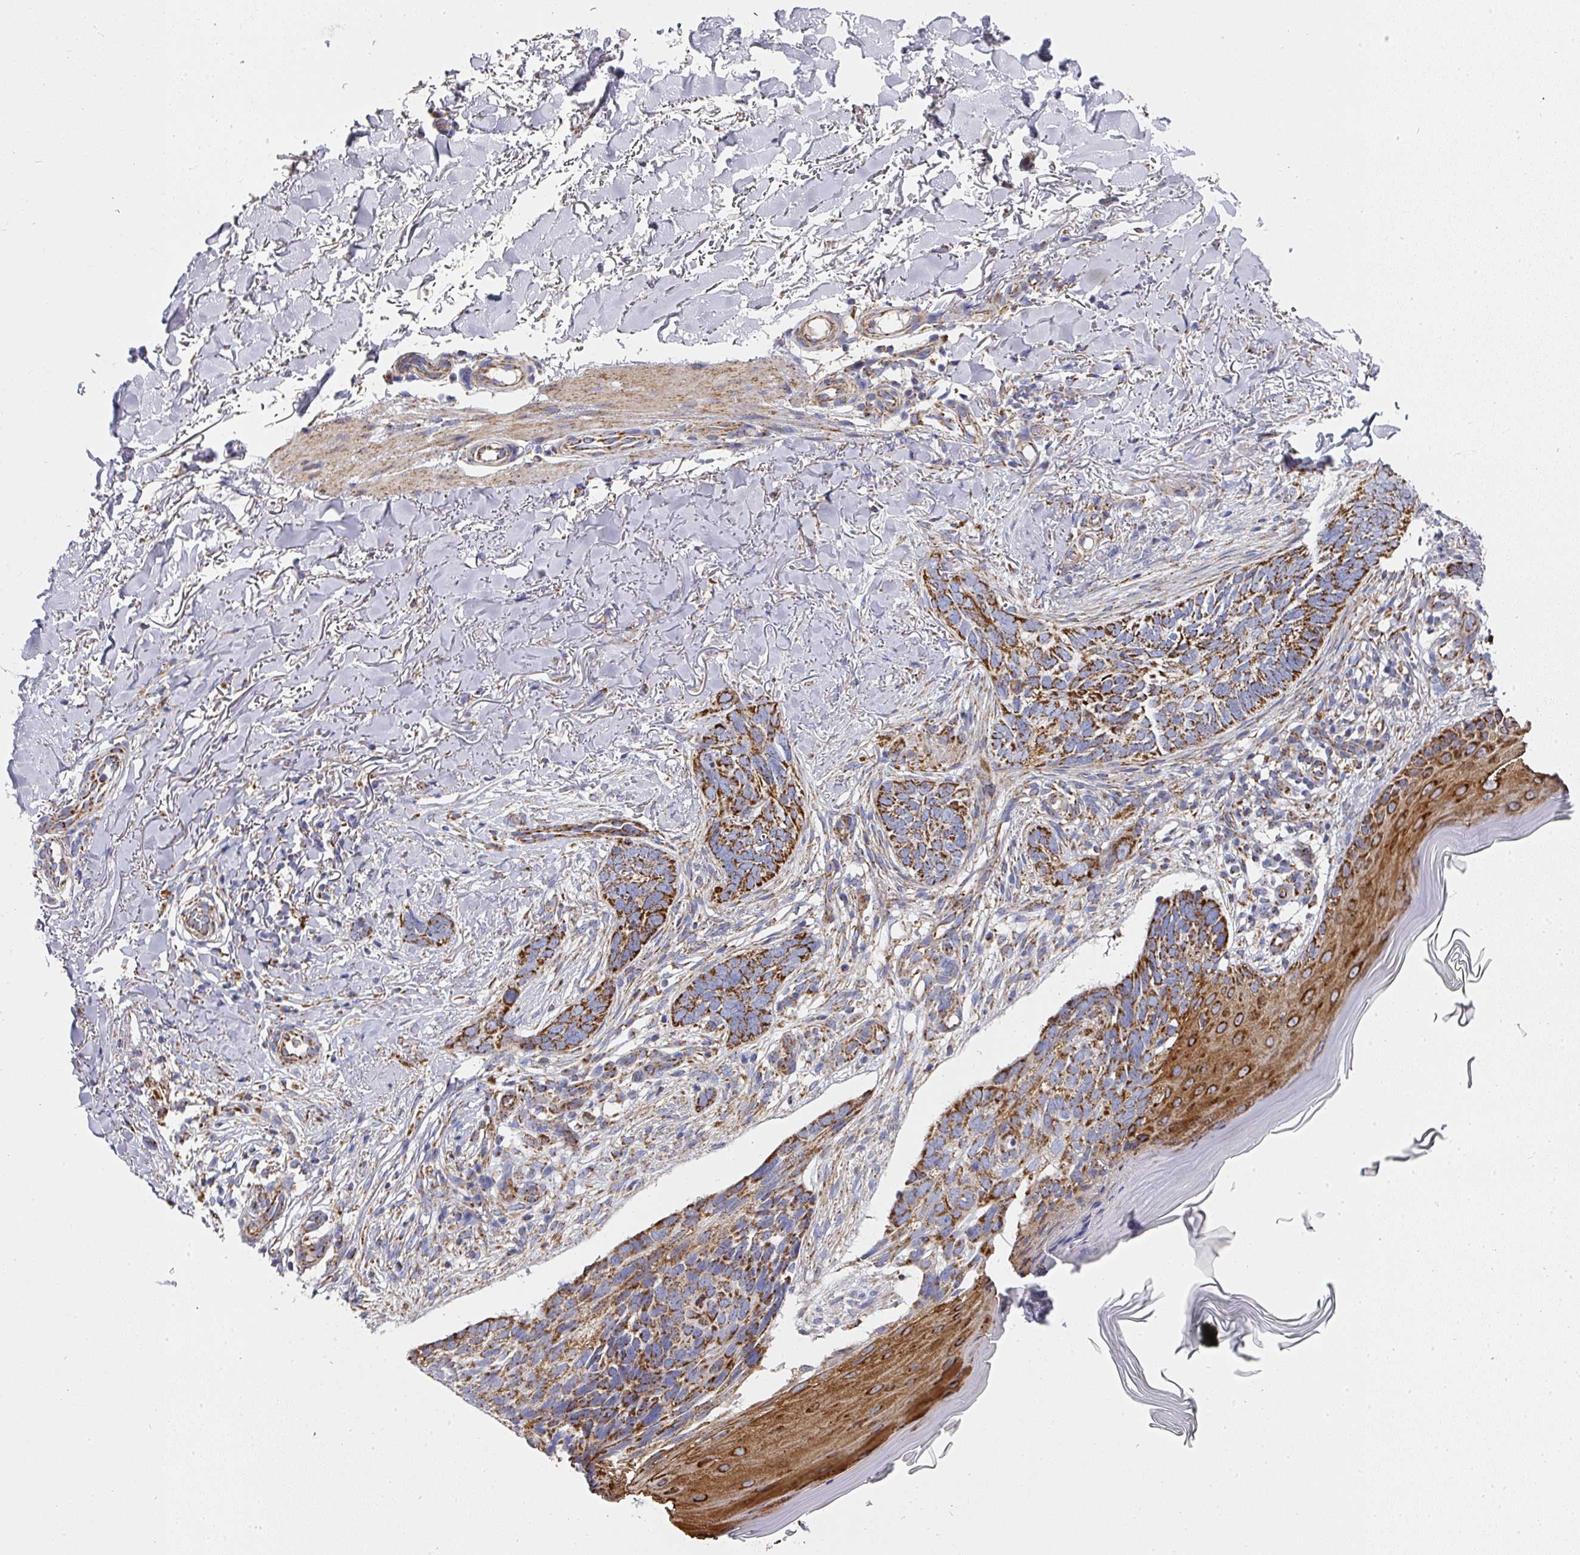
{"staining": {"intensity": "strong", "quantity": ">75%", "location": "cytoplasmic/membranous"}, "tissue": "skin cancer", "cell_type": "Tumor cells", "image_type": "cancer", "snomed": [{"axis": "morphology", "description": "Normal tissue, NOS"}, {"axis": "morphology", "description": "Basal cell carcinoma"}, {"axis": "topography", "description": "Skin"}], "caption": "A brown stain highlights strong cytoplasmic/membranous staining of a protein in skin cancer (basal cell carcinoma) tumor cells.", "gene": "UQCRFS1", "patient": {"sex": "female", "age": 67}}